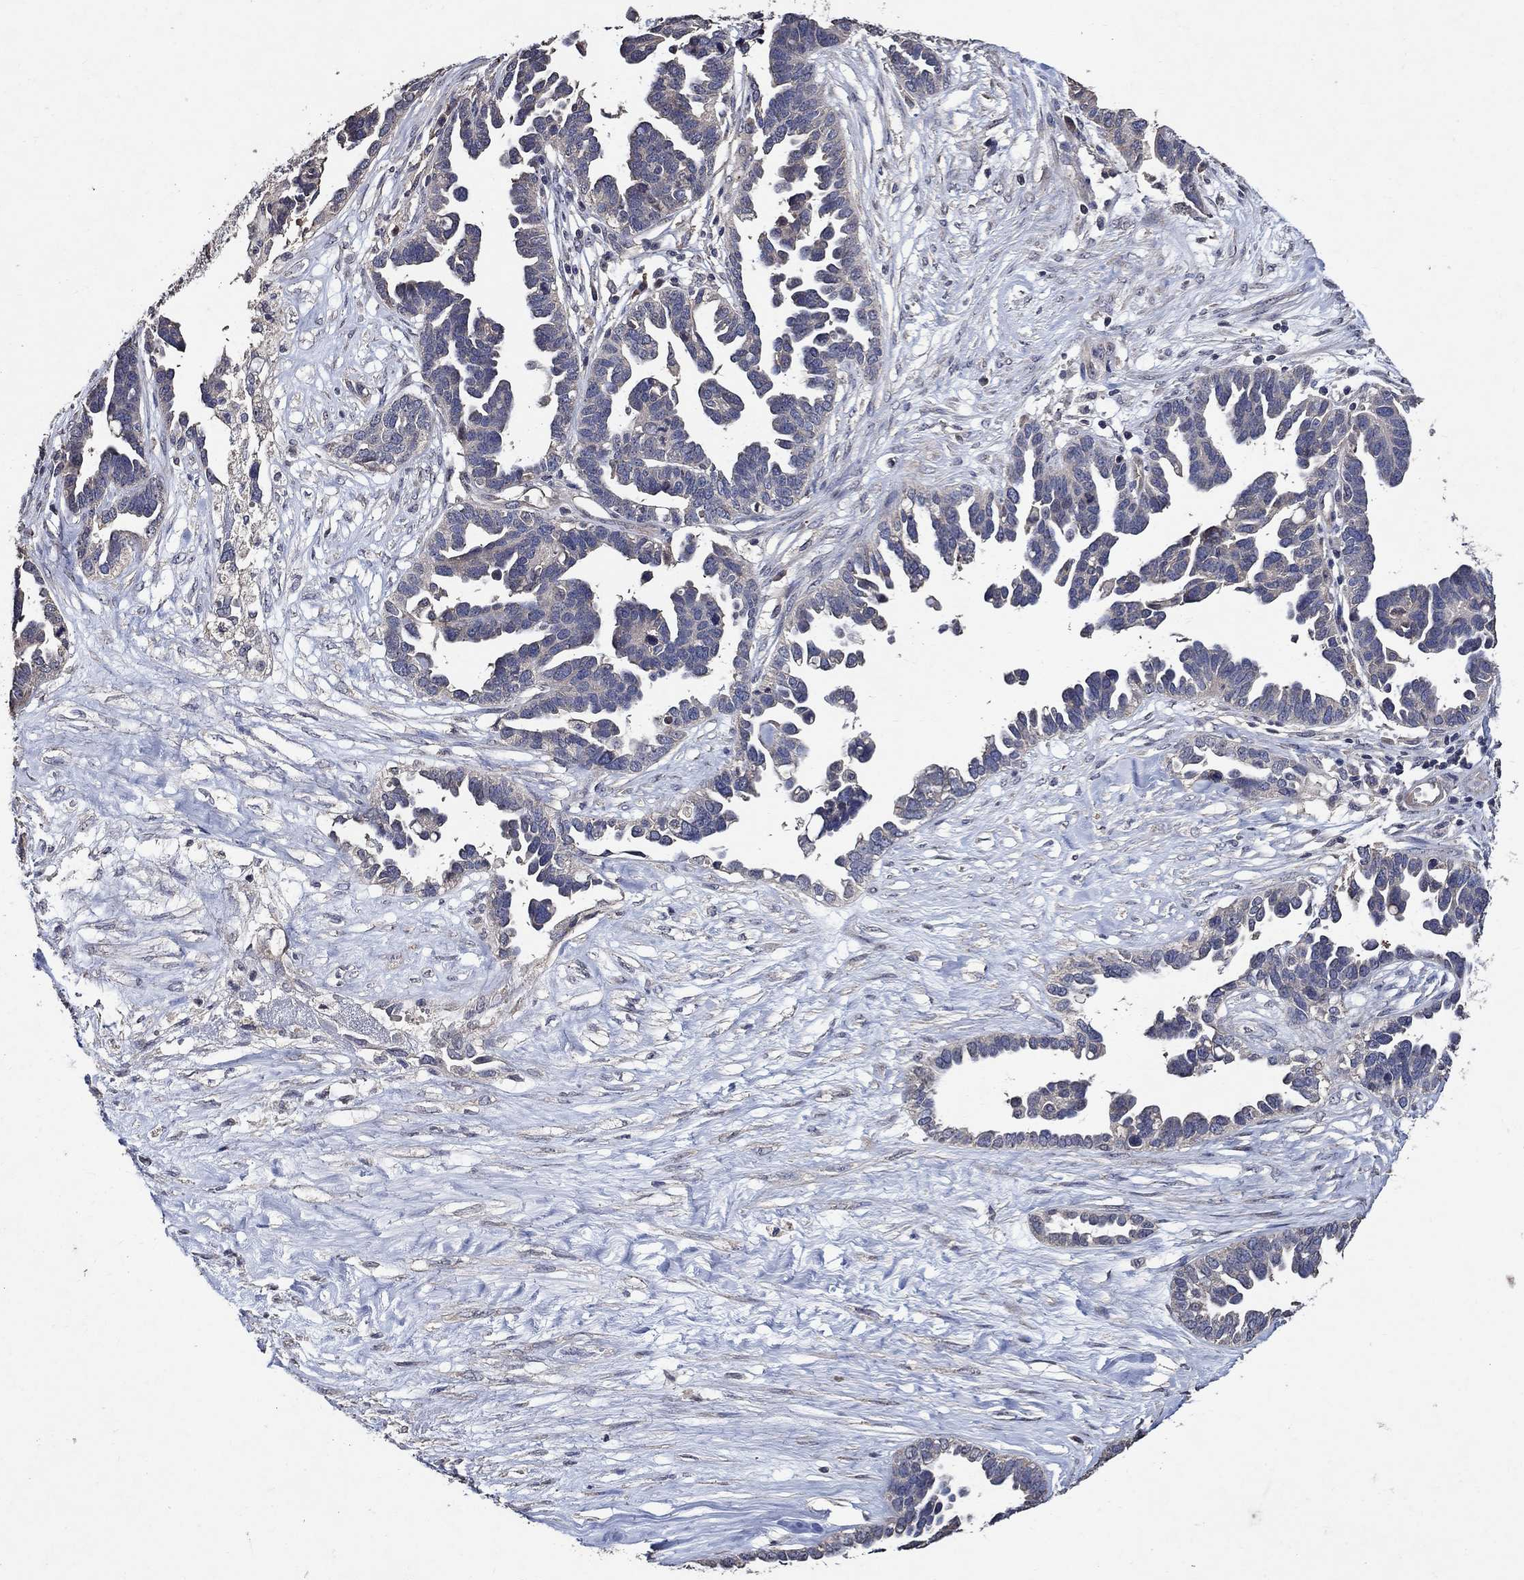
{"staining": {"intensity": "negative", "quantity": "none", "location": "none"}, "tissue": "ovarian cancer", "cell_type": "Tumor cells", "image_type": "cancer", "snomed": [{"axis": "morphology", "description": "Cystadenocarcinoma, serous, NOS"}, {"axis": "topography", "description": "Ovary"}], "caption": "Immunohistochemical staining of human ovarian cancer shows no significant staining in tumor cells.", "gene": "HAP1", "patient": {"sex": "female", "age": 54}}